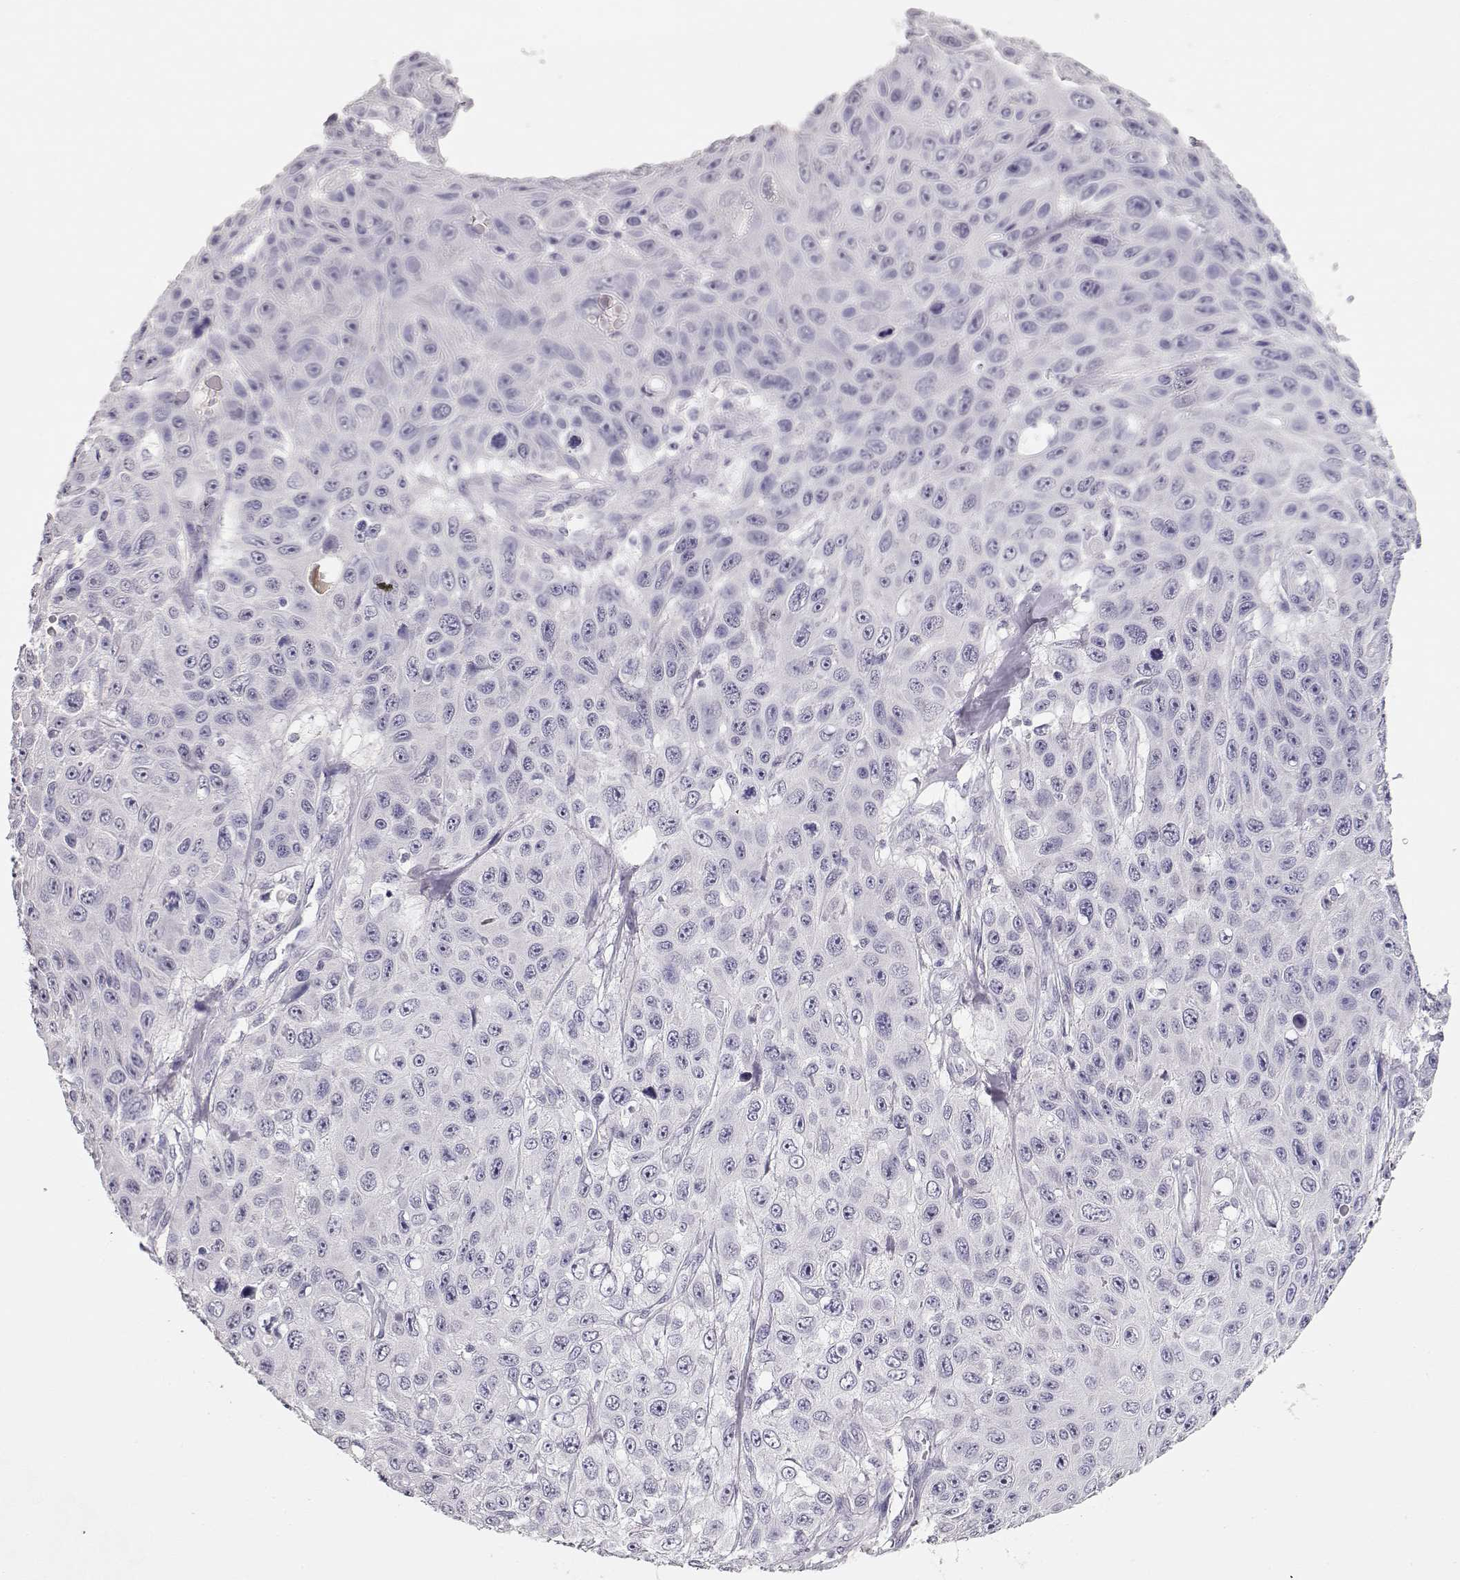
{"staining": {"intensity": "negative", "quantity": "none", "location": "none"}, "tissue": "skin cancer", "cell_type": "Tumor cells", "image_type": "cancer", "snomed": [{"axis": "morphology", "description": "Squamous cell carcinoma, NOS"}, {"axis": "topography", "description": "Skin"}], "caption": "Human squamous cell carcinoma (skin) stained for a protein using immunohistochemistry displays no expression in tumor cells.", "gene": "MAGEC1", "patient": {"sex": "male", "age": 82}}